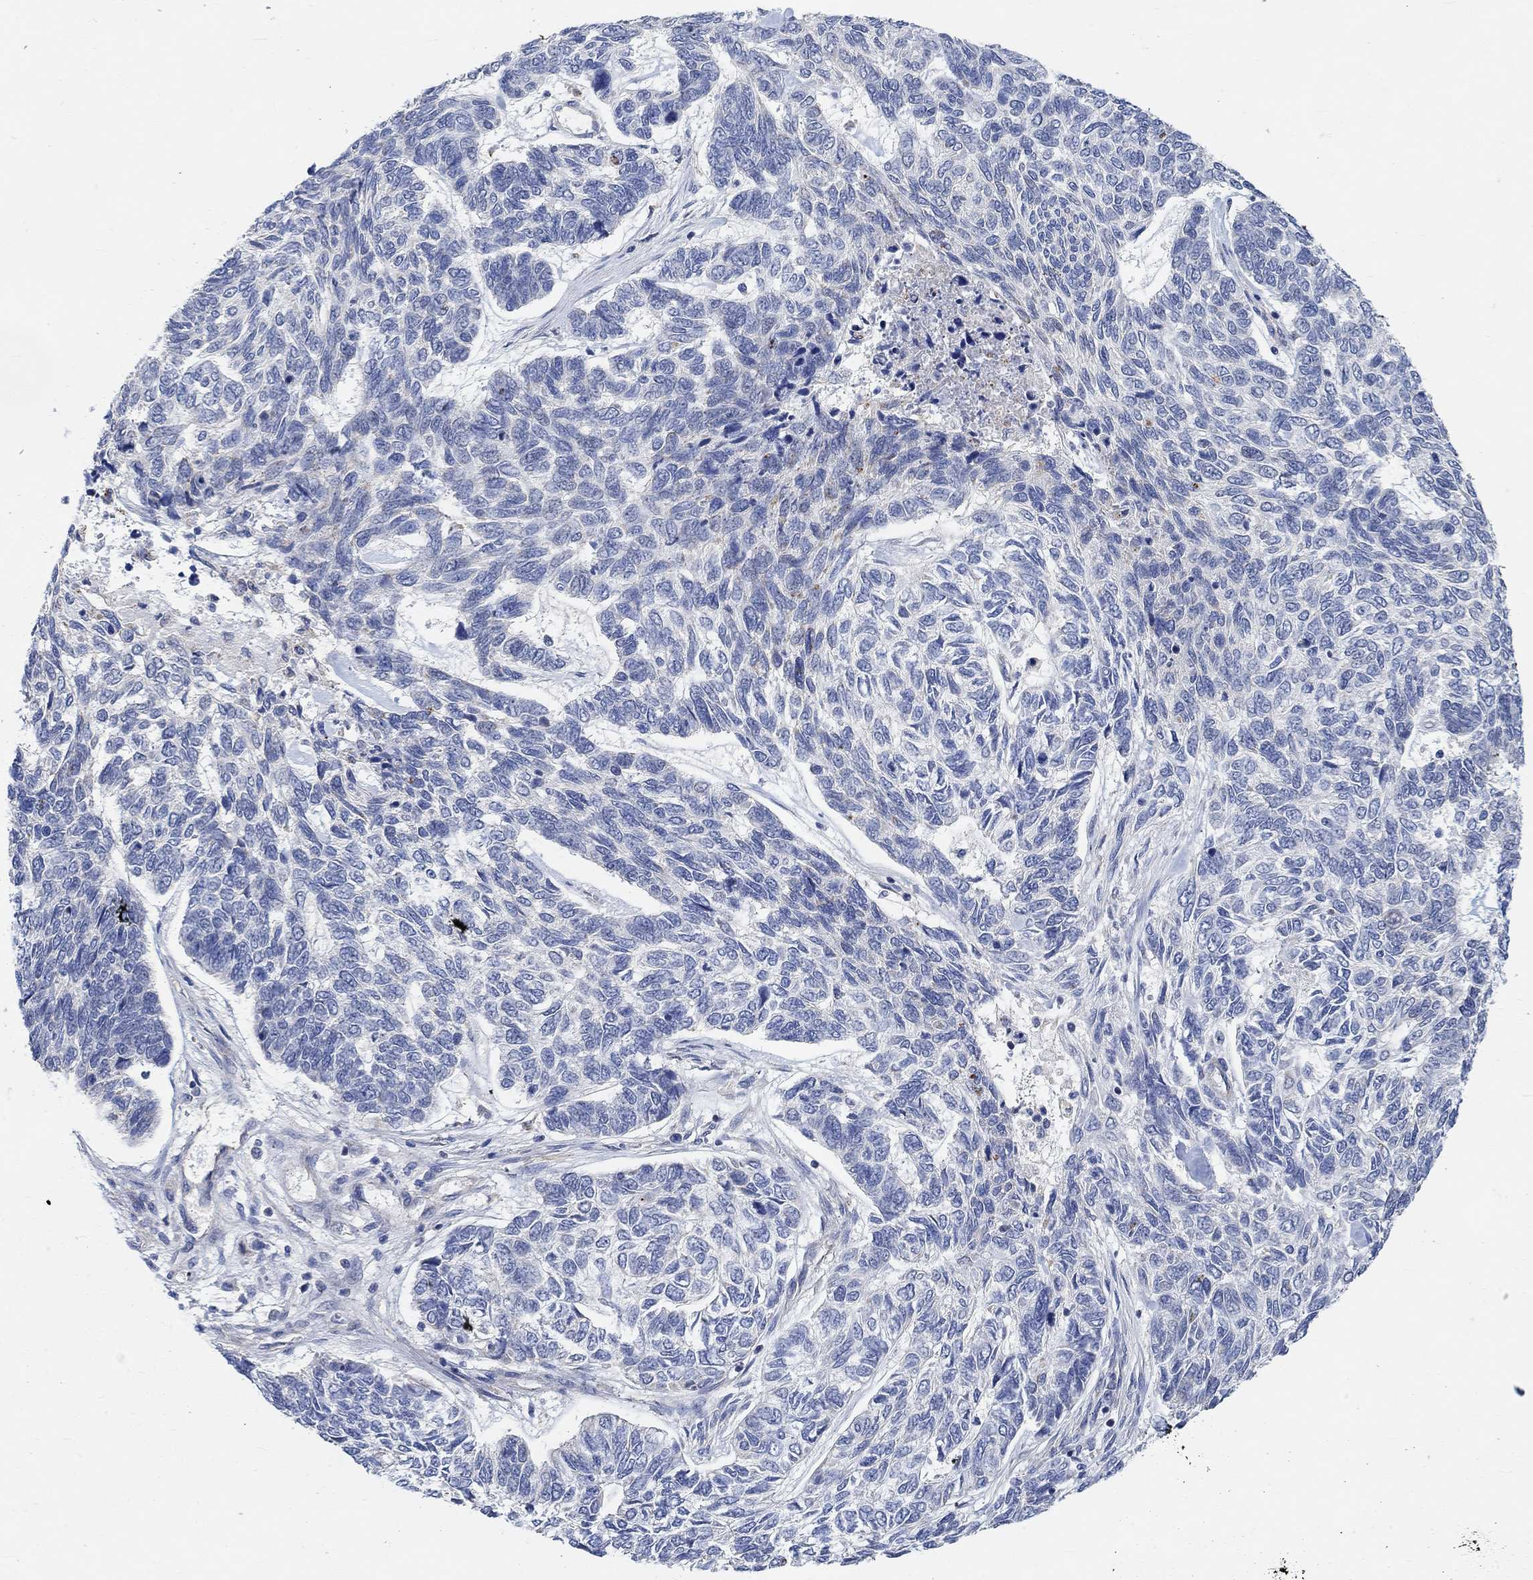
{"staining": {"intensity": "negative", "quantity": "none", "location": "none"}, "tissue": "skin cancer", "cell_type": "Tumor cells", "image_type": "cancer", "snomed": [{"axis": "morphology", "description": "Basal cell carcinoma"}, {"axis": "topography", "description": "Skin"}], "caption": "DAB immunohistochemical staining of skin cancer (basal cell carcinoma) exhibits no significant expression in tumor cells.", "gene": "HCRTR1", "patient": {"sex": "female", "age": 65}}